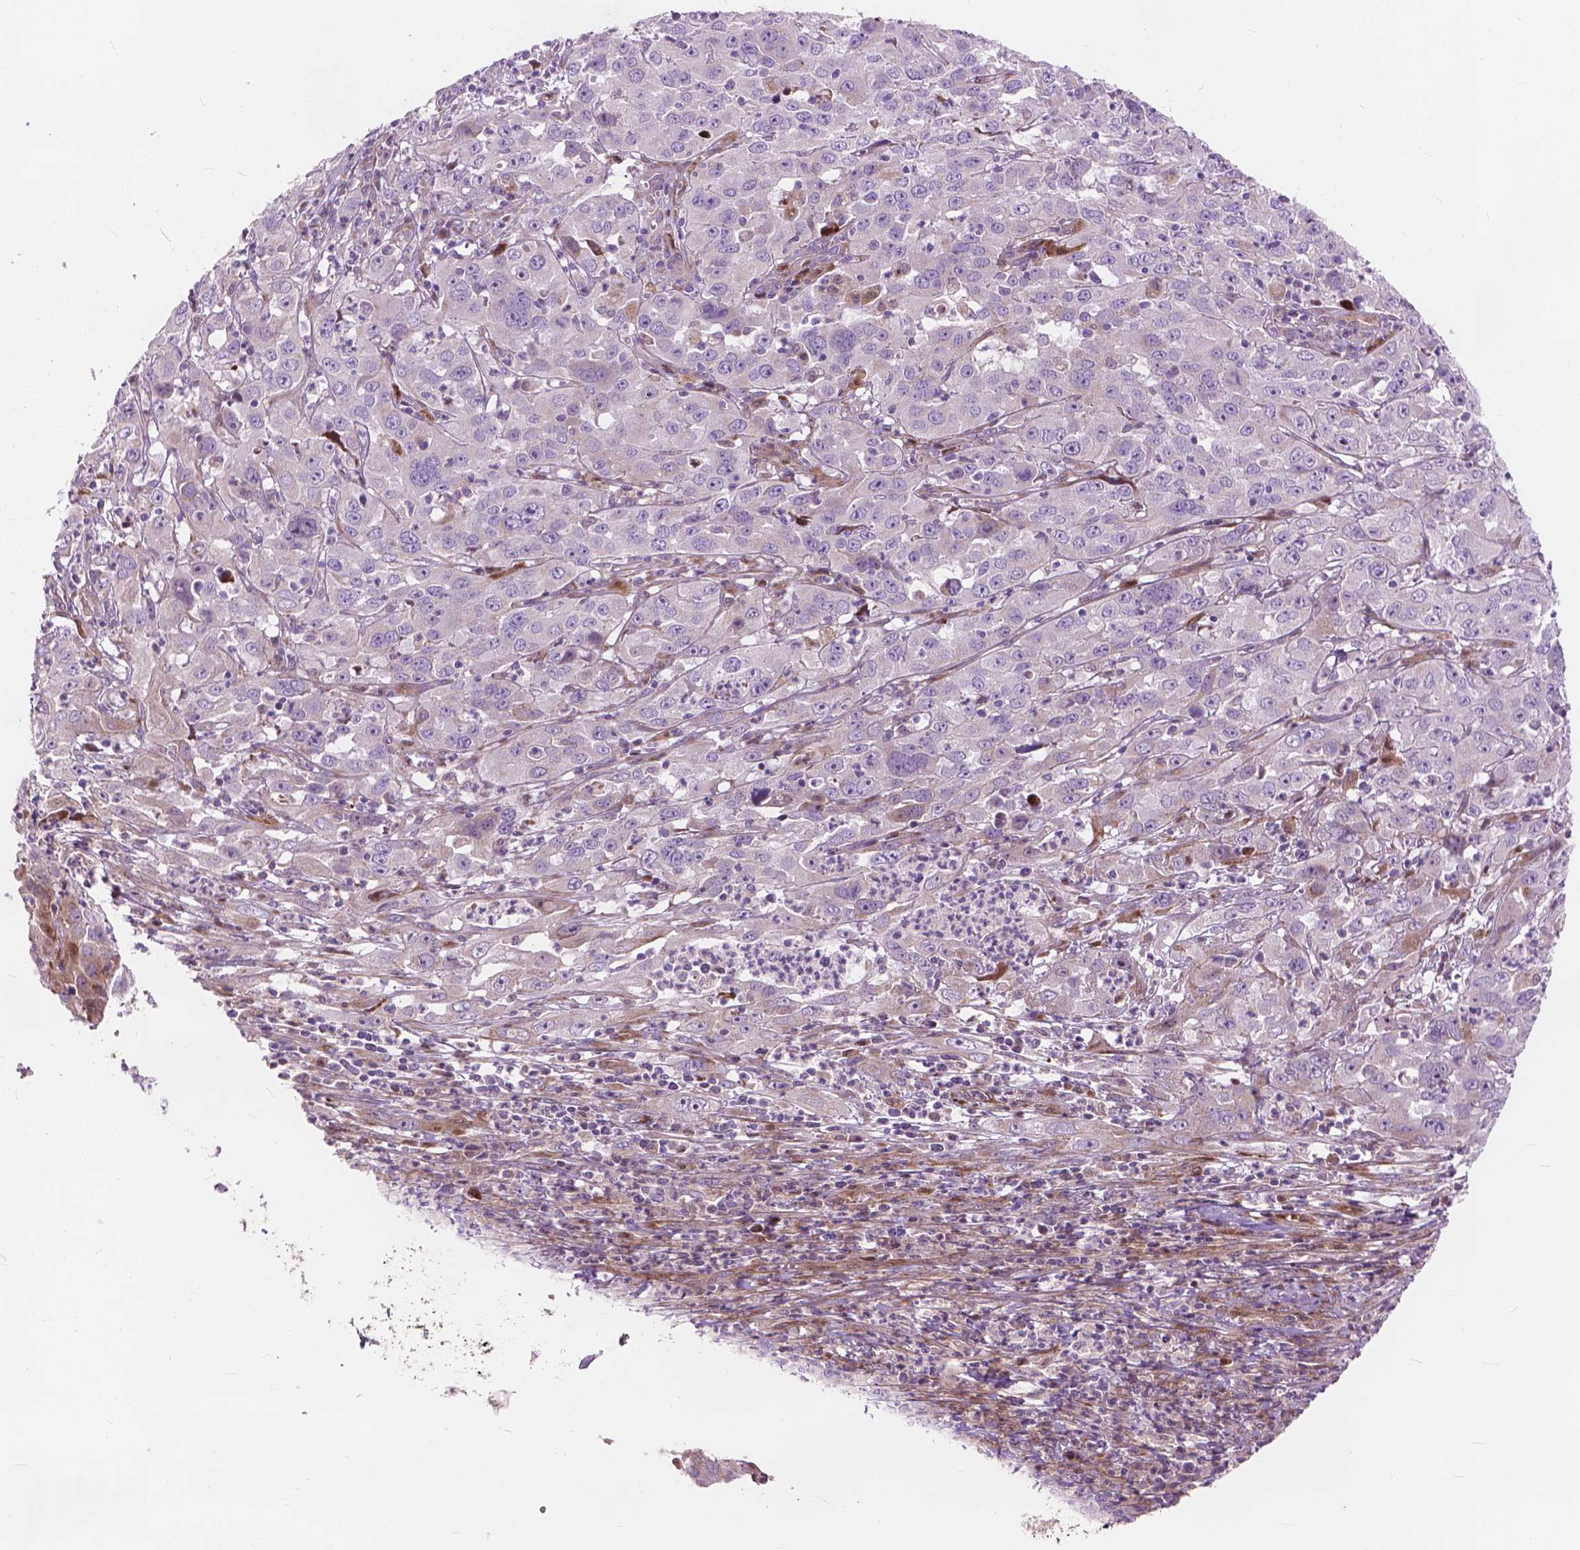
{"staining": {"intensity": "negative", "quantity": "none", "location": "none"}, "tissue": "cervical cancer", "cell_type": "Tumor cells", "image_type": "cancer", "snomed": [{"axis": "morphology", "description": "Squamous cell carcinoma, NOS"}, {"axis": "topography", "description": "Cervix"}], "caption": "The photomicrograph displays no staining of tumor cells in cervical cancer (squamous cell carcinoma).", "gene": "MORN1", "patient": {"sex": "female", "age": 32}}